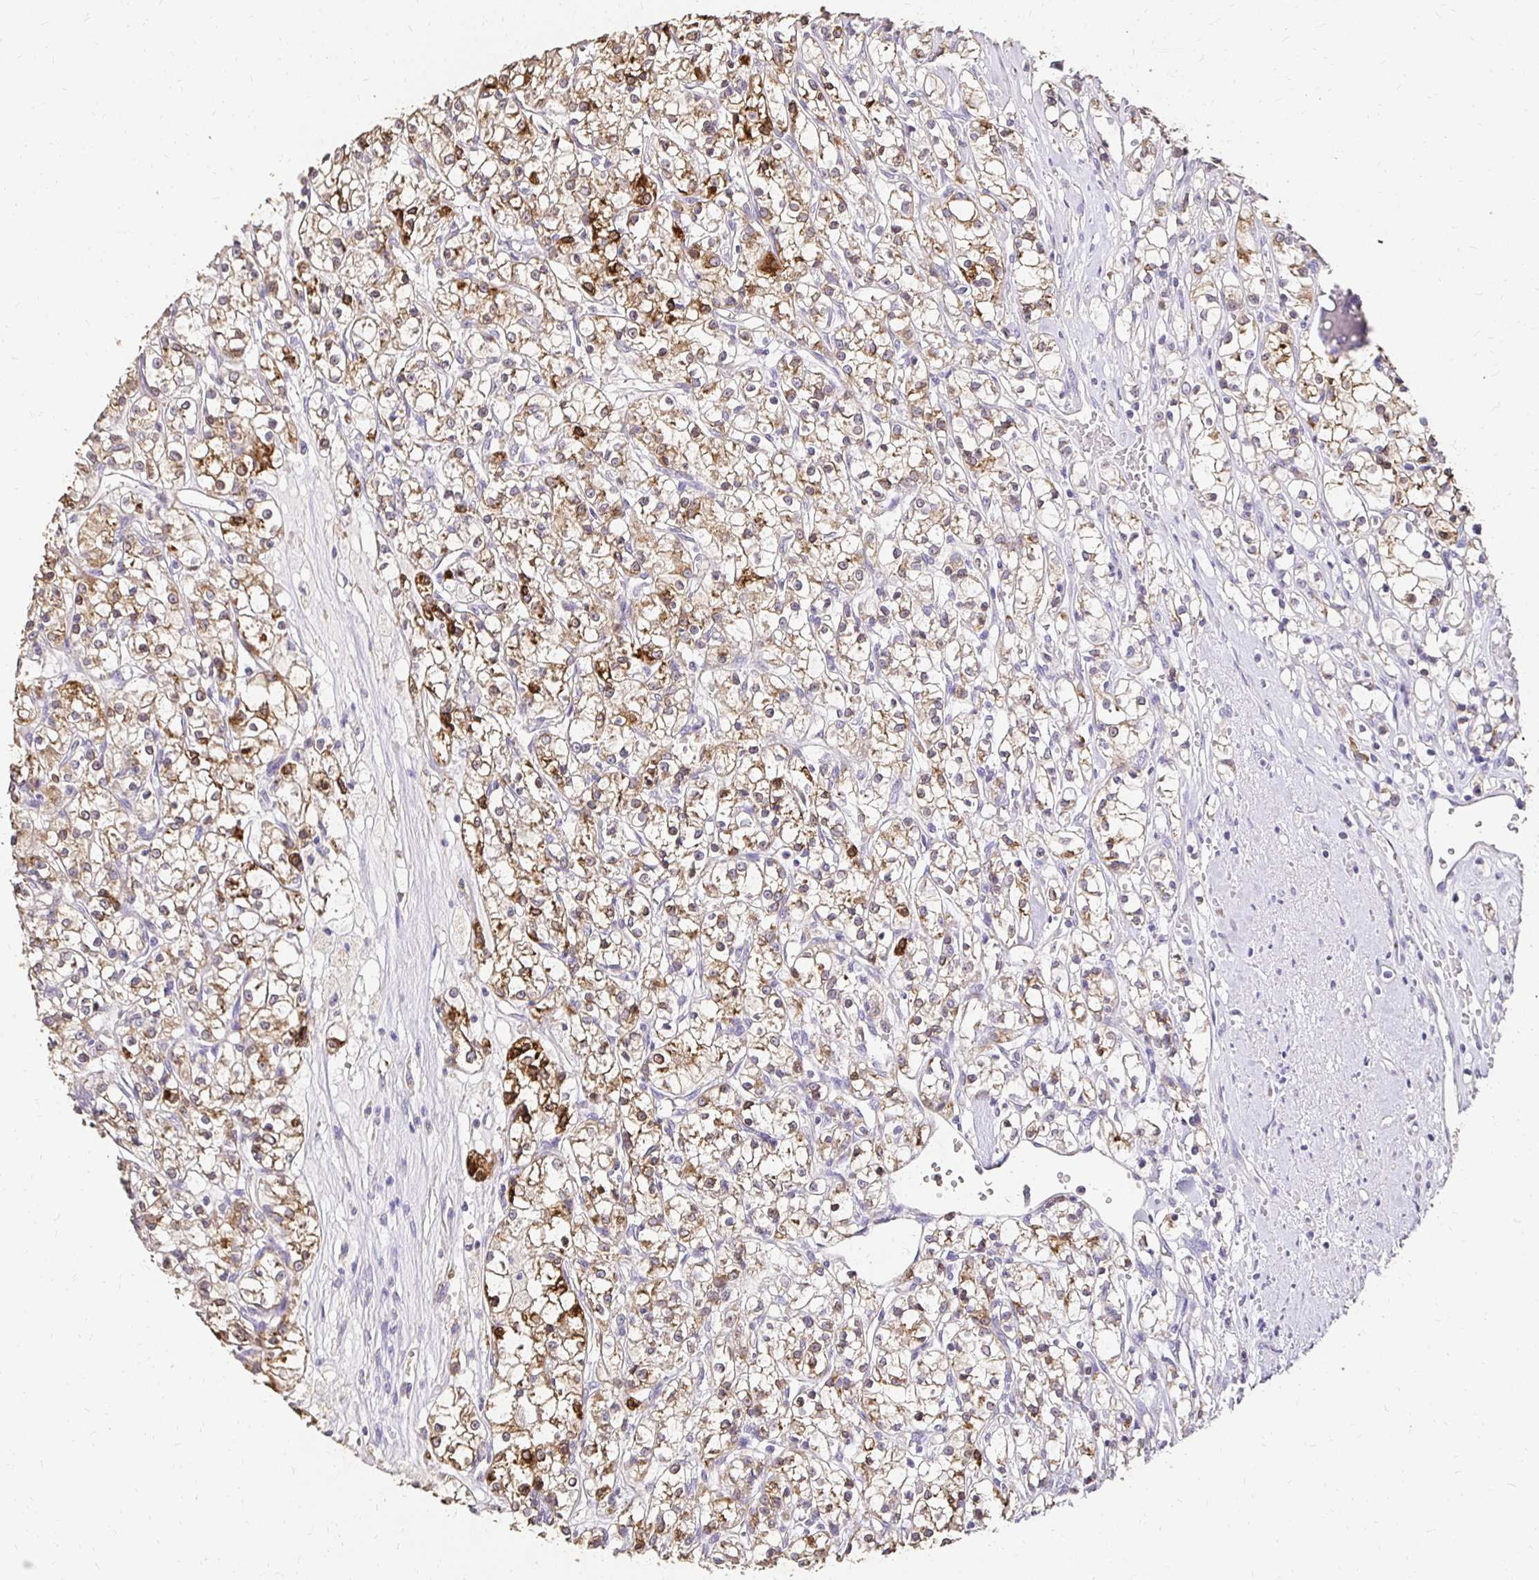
{"staining": {"intensity": "strong", "quantity": "25%-75%", "location": "cytoplasmic/membranous"}, "tissue": "renal cancer", "cell_type": "Tumor cells", "image_type": "cancer", "snomed": [{"axis": "morphology", "description": "Adenocarcinoma, NOS"}, {"axis": "topography", "description": "Kidney"}], "caption": "Strong cytoplasmic/membranous protein positivity is present in about 25%-75% of tumor cells in renal cancer.", "gene": "UGT1A6", "patient": {"sex": "female", "age": 59}}